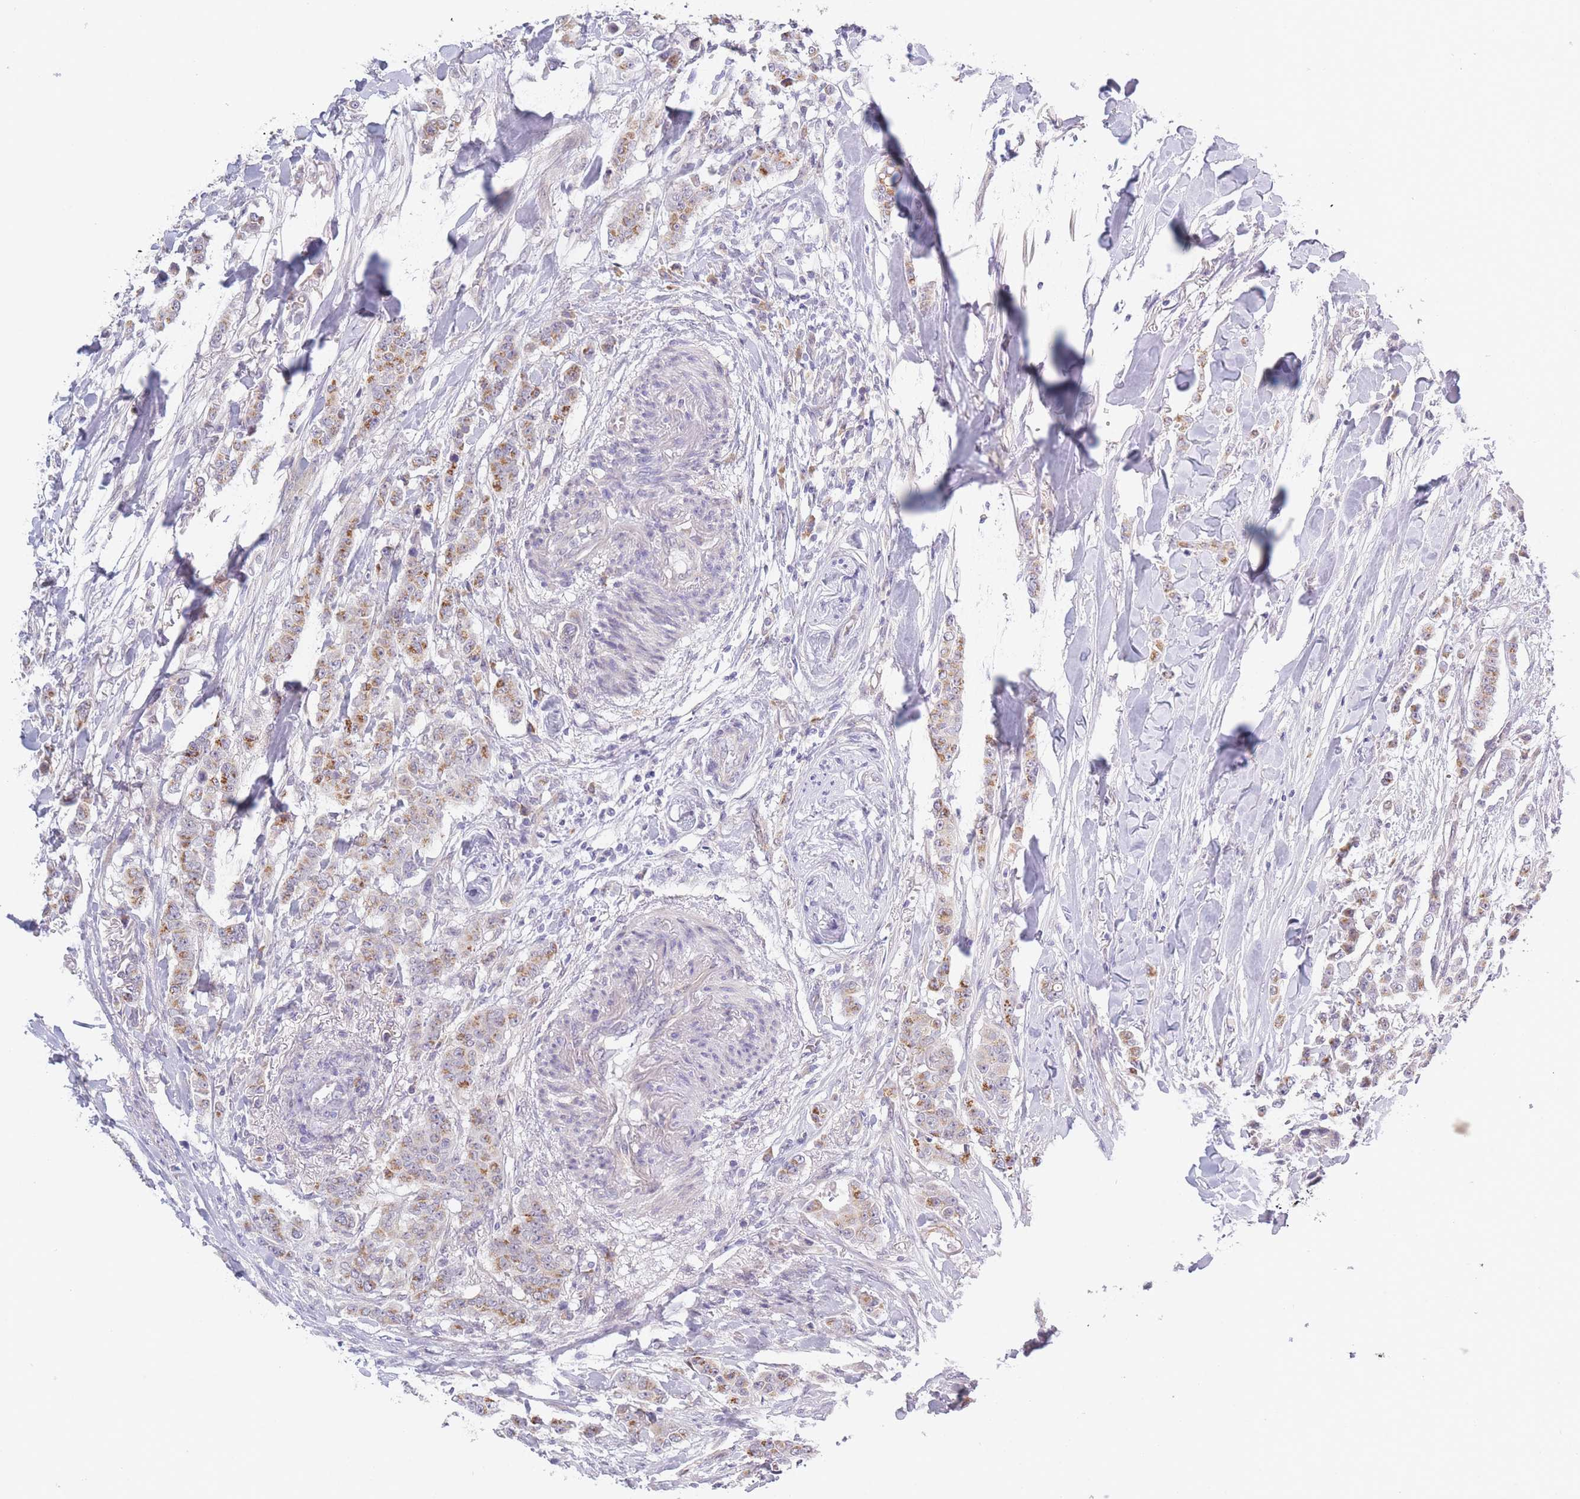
{"staining": {"intensity": "moderate", "quantity": "25%-75%", "location": "cytoplasmic/membranous"}, "tissue": "breast cancer", "cell_type": "Tumor cells", "image_type": "cancer", "snomed": [{"axis": "morphology", "description": "Duct carcinoma"}, {"axis": "topography", "description": "Breast"}], "caption": "This image shows breast cancer (infiltrating ductal carcinoma) stained with IHC to label a protein in brown. The cytoplasmic/membranous of tumor cells show moderate positivity for the protein. Nuclei are counter-stained blue.", "gene": "FAM227B", "patient": {"sex": "female", "age": 40}}